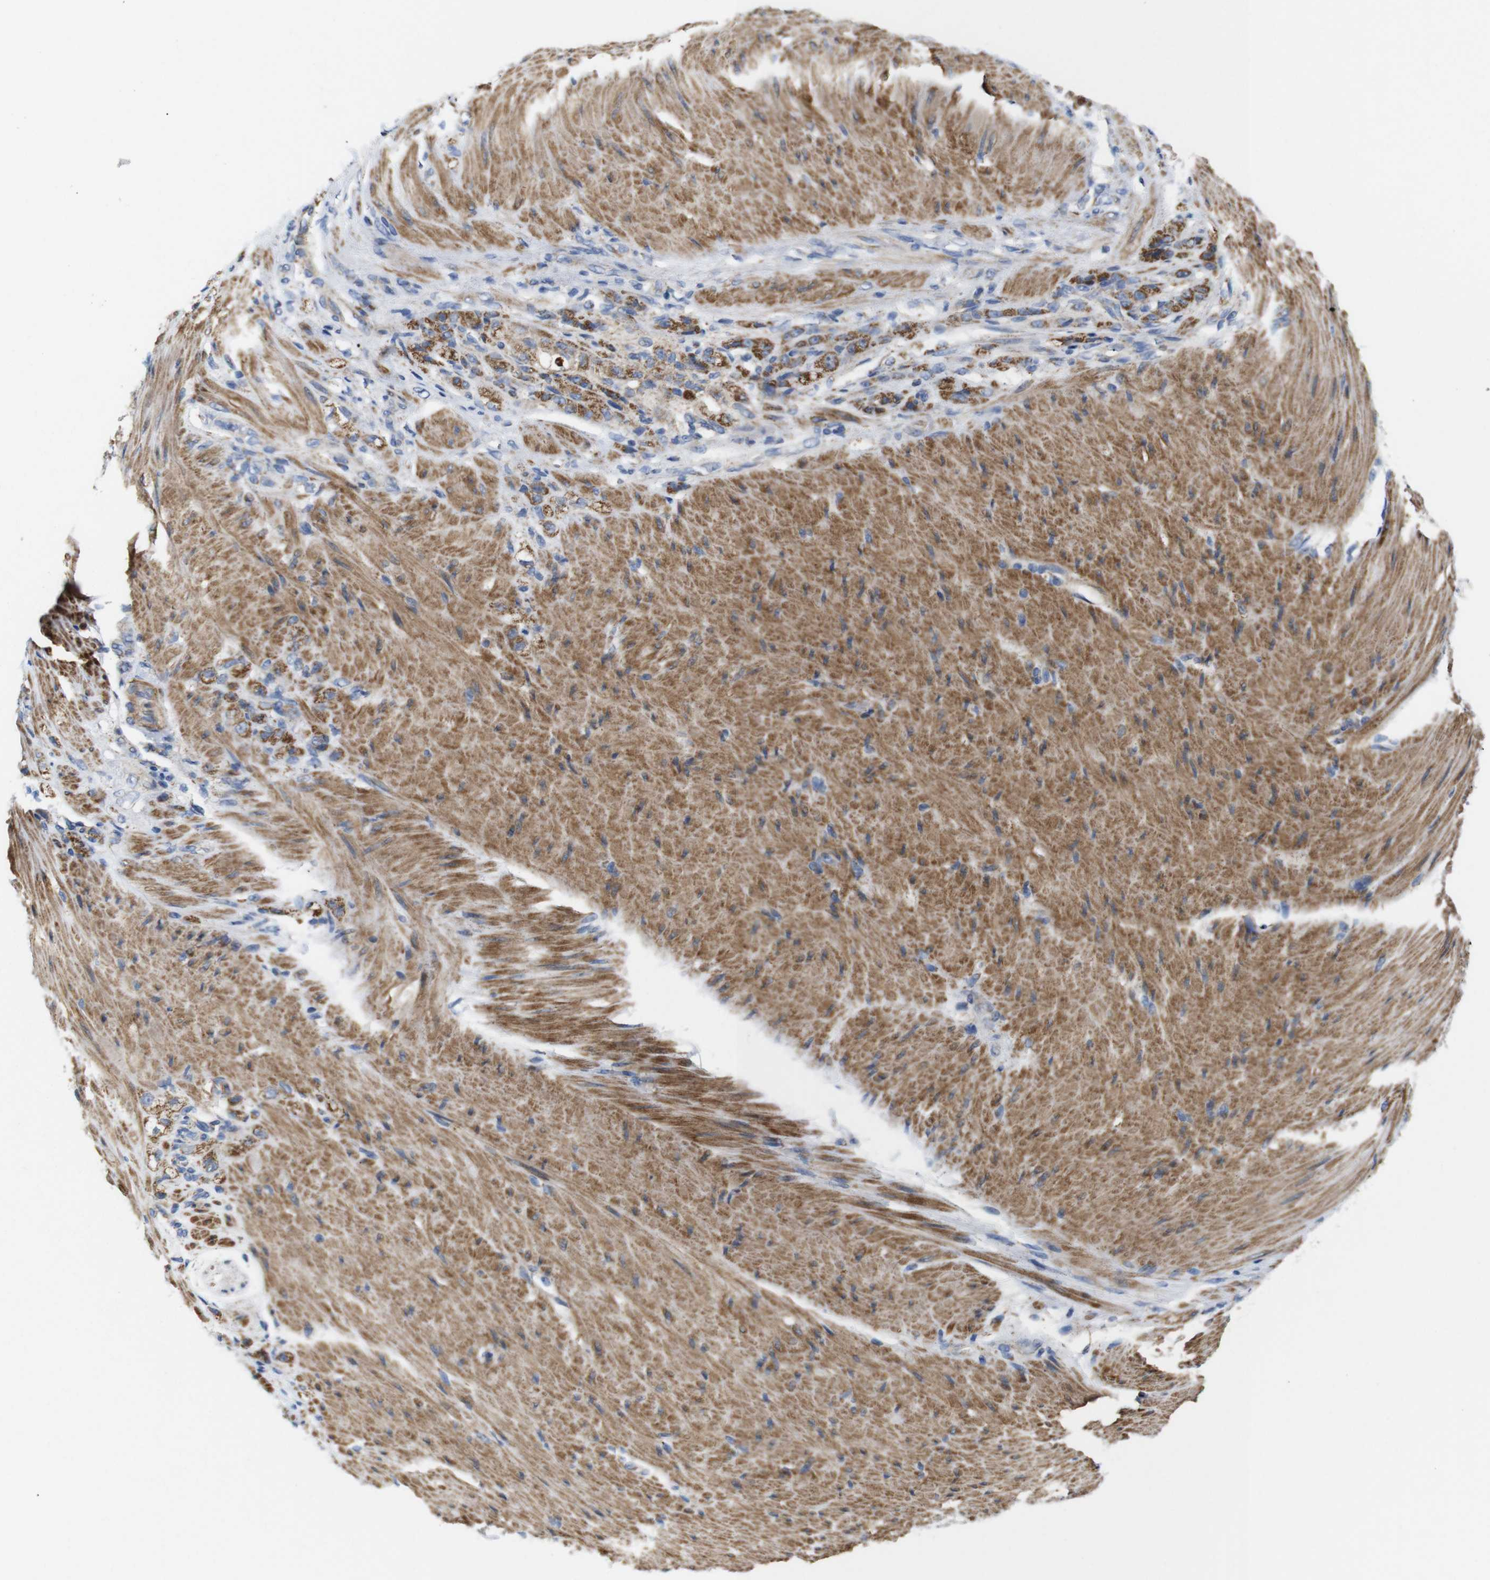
{"staining": {"intensity": "moderate", "quantity": ">75%", "location": "cytoplasmic/membranous"}, "tissue": "stomach cancer", "cell_type": "Tumor cells", "image_type": "cancer", "snomed": [{"axis": "morphology", "description": "Adenocarcinoma, NOS"}, {"axis": "topography", "description": "Stomach"}], "caption": "Human stomach cancer stained with a protein marker shows moderate staining in tumor cells.", "gene": "FAM171B", "patient": {"sex": "male", "age": 82}}